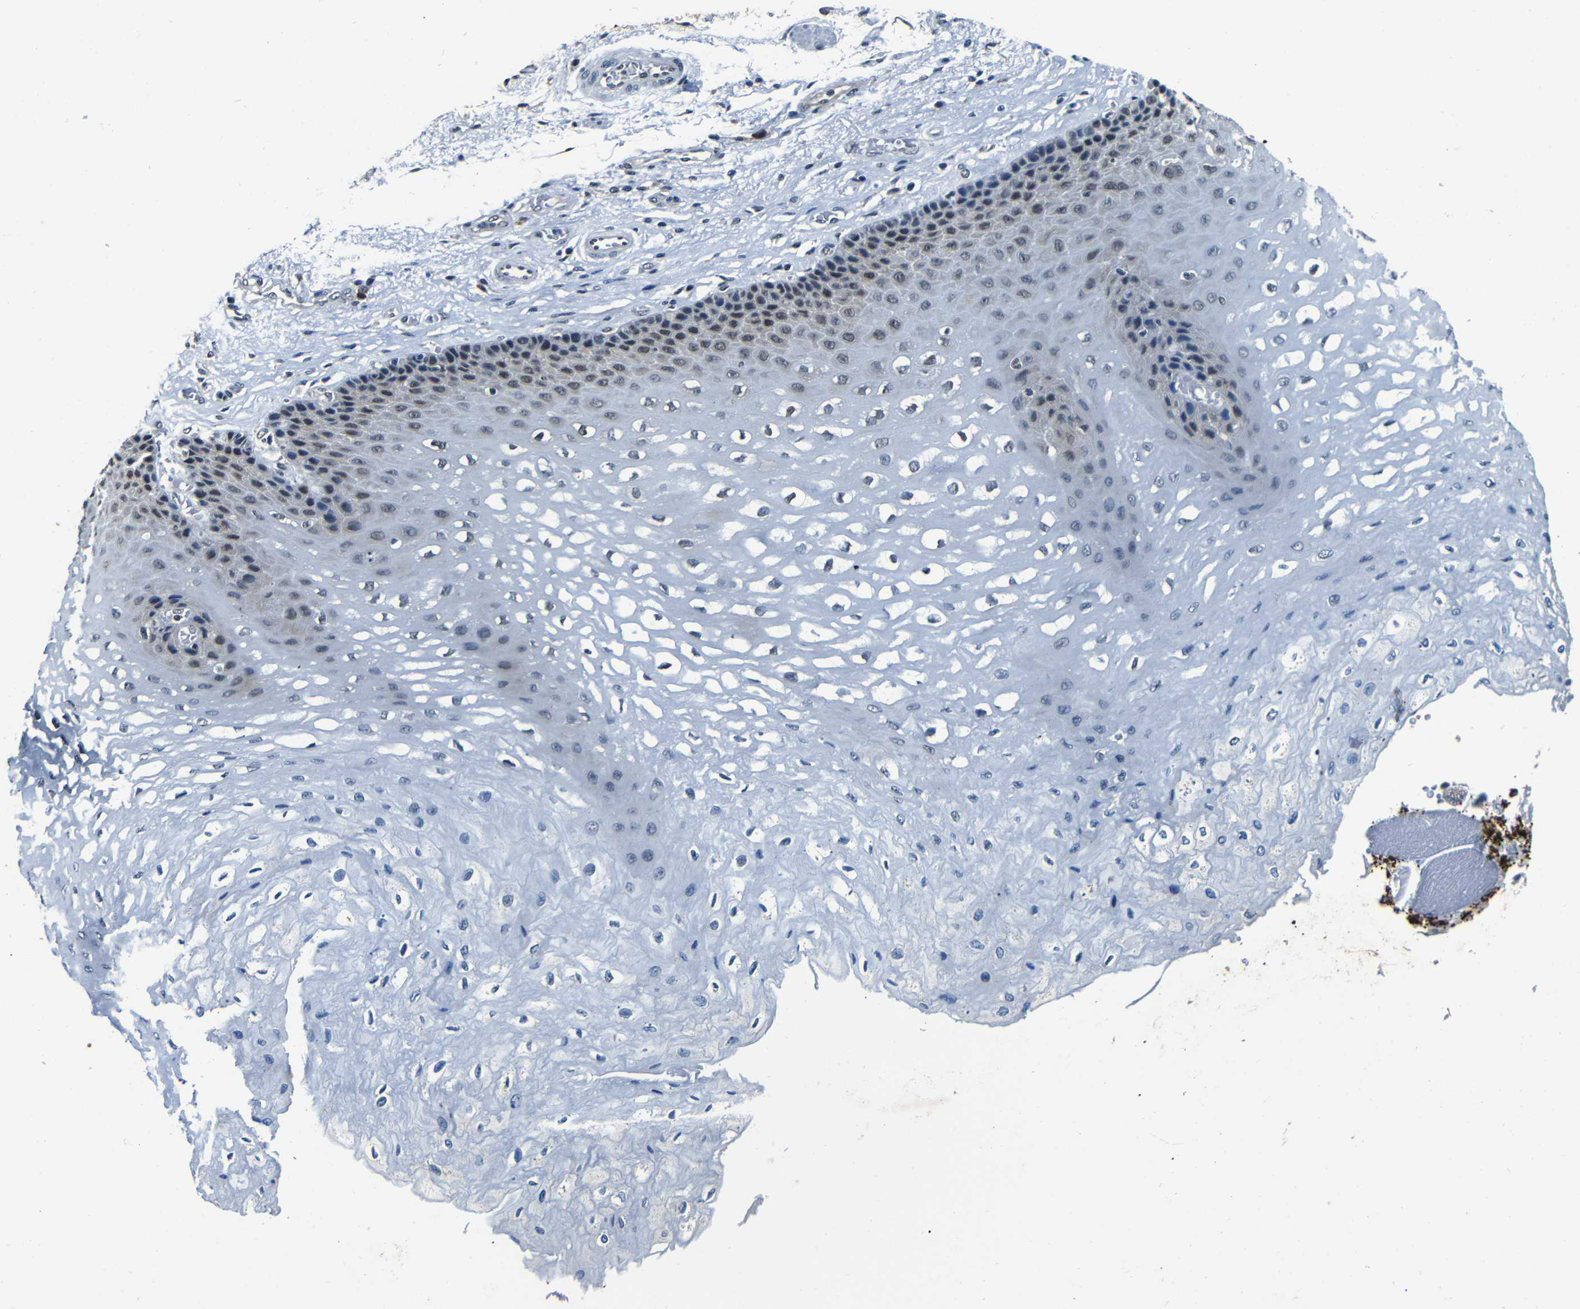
{"staining": {"intensity": "weak", "quantity": "25%-75%", "location": "nuclear"}, "tissue": "esophagus", "cell_type": "Squamous epithelial cells", "image_type": "normal", "snomed": [{"axis": "morphology", "description": "Normal tissue, NOS"}, {"axis": "topography", "description": "Esophagus"}], "caption": "About 25%-75% of squamous epithelial cells in benign human esophagus reveal weak nuclear protein expression as visualized by brown immunohistochemical staining.", "gene": "FOXD4L1", "patient": {"sex": "female", "age": 72}}